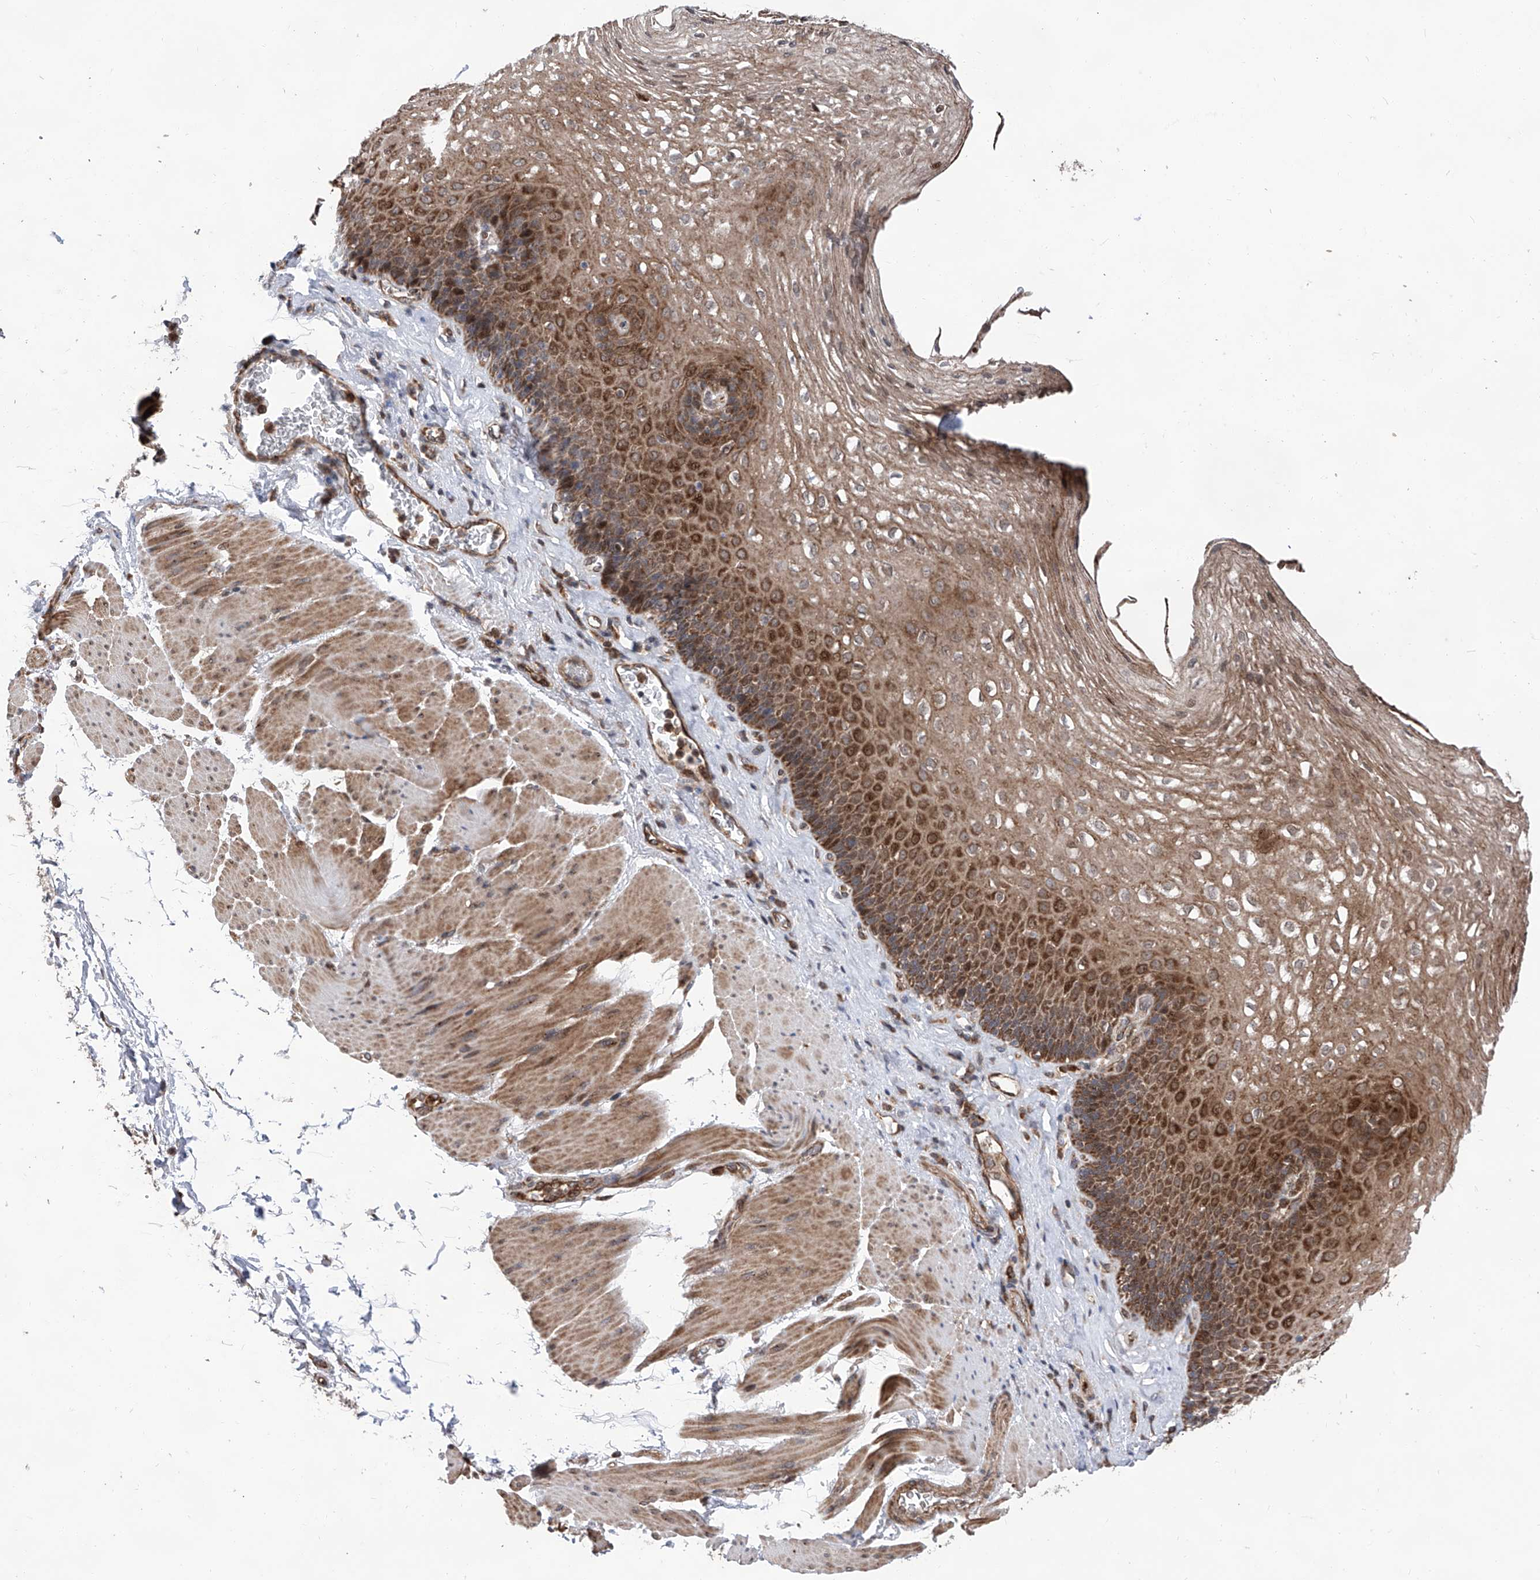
{"staining": {"intensity": "strong", "quantity": "25%-75%", "location": "cytoplasmic/membranous"}, "tissue": "esophagus", "cell_type": "Squamous epithelial cells", "image_type": "normal", "snomed": [{"axis": "morphology", "description": "Normal tissue, NOS"}, {"axis": "topography", "description": "Esophagus"}], "caption": "Protein analysis of normal esophagus displays strong cytoplasmic/membranous staining in approximately 25%-75% of squamous epithelial cells. Using DAB (brown) and hematoxylin (blue) stains, captured at high magnification using brightfield microscopy.", "gene": "FARP2", "patient": {"sex": "female", "age": 66}}